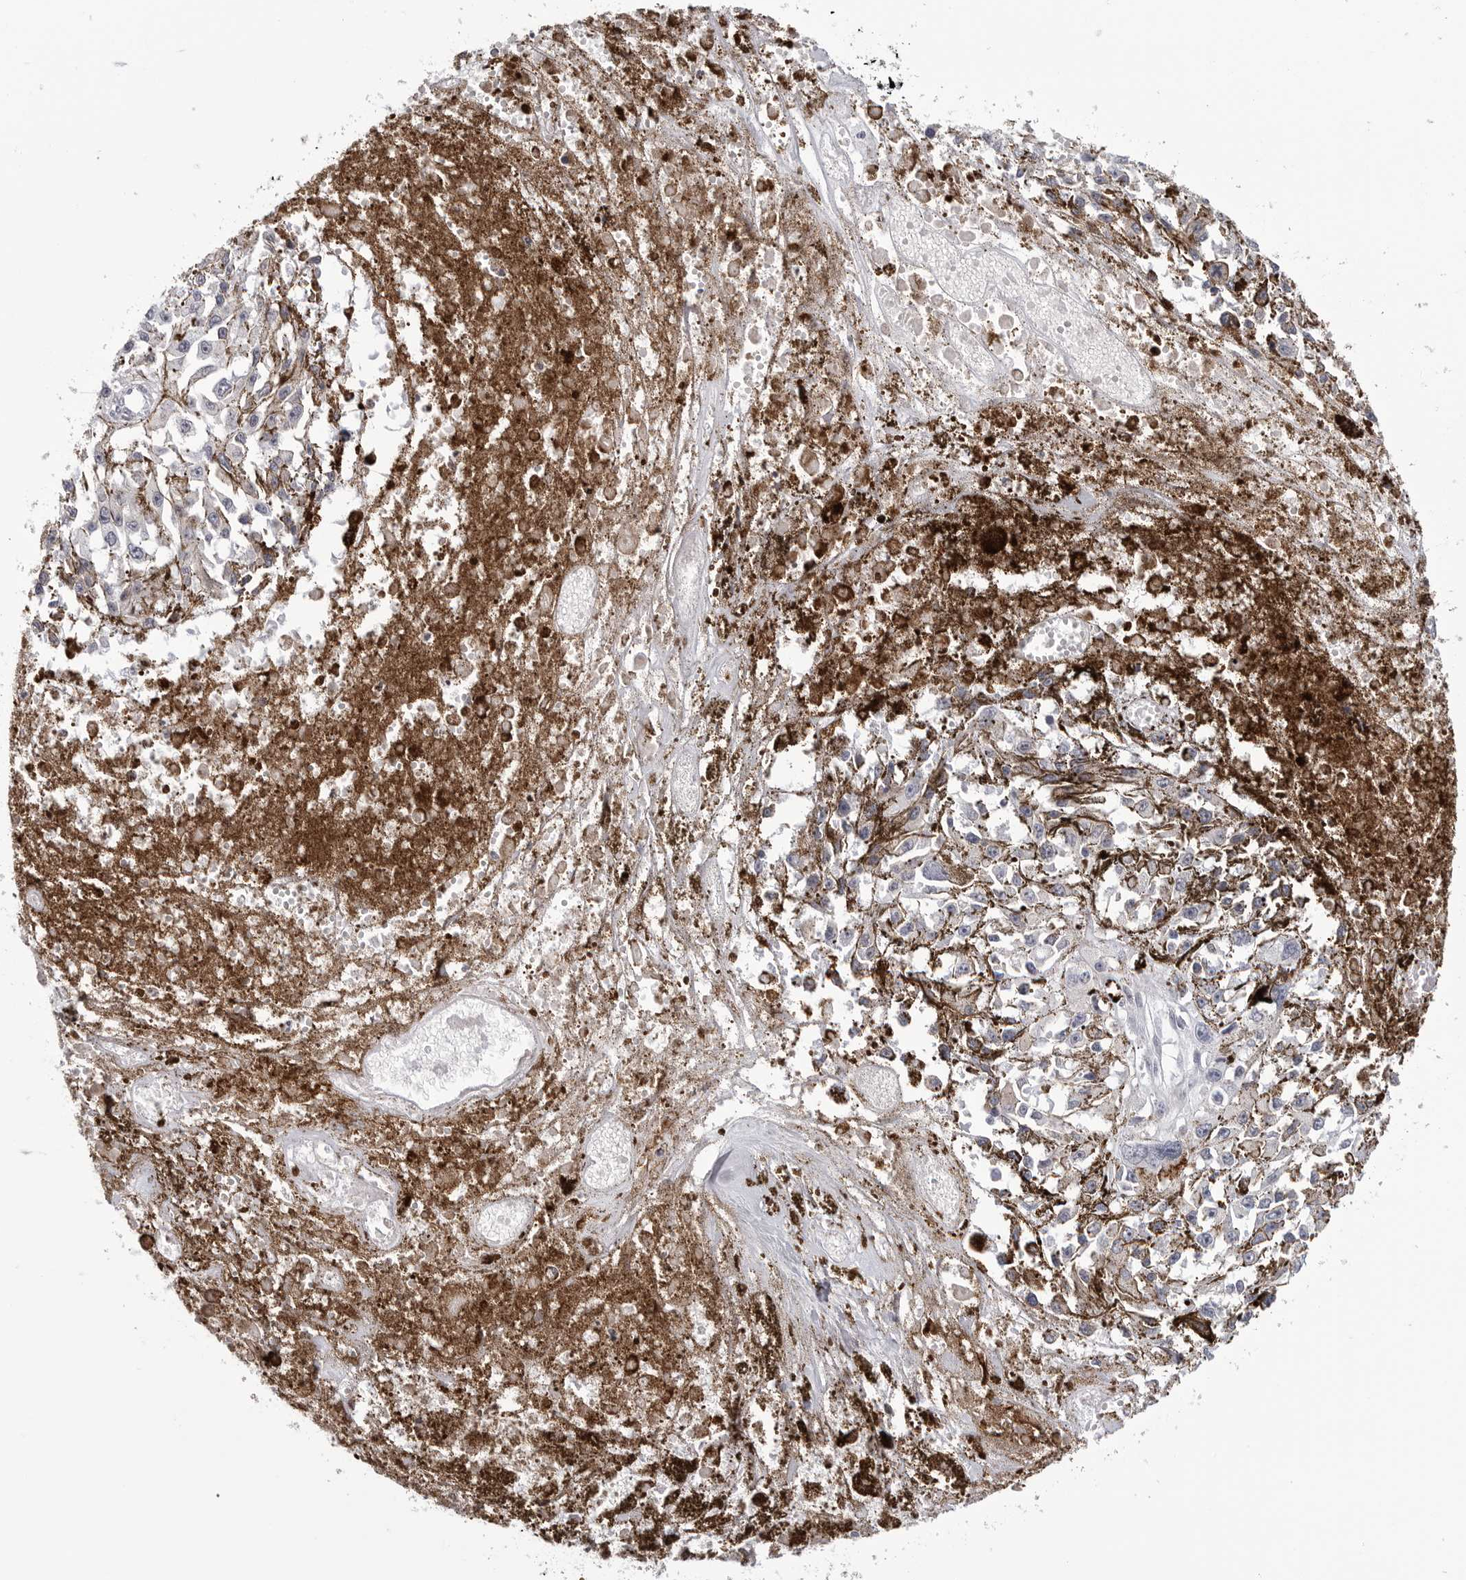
{"staining": {"intensity": "moderate", "quantity": "<25%", "location": "cytoplasmic/membranous"}, "tissue": "melanoma", "cell_type": "Tumor cells", "image_type": "cancer", "snomed": [{"axis": "morphology", "description": "Malignant melanoma, Metastatic site"}, {"axis": "topography", "description": "Lymph node"}], "caption": "This photomicrograph exhibits IHC staining of human malignant melanoma (metastatic site), with low moderate cytoplasmic/membranous staining in about <25% of tumor cells.", "gene": "CDK20", "patient": {"sex": "male", "age": 59}}